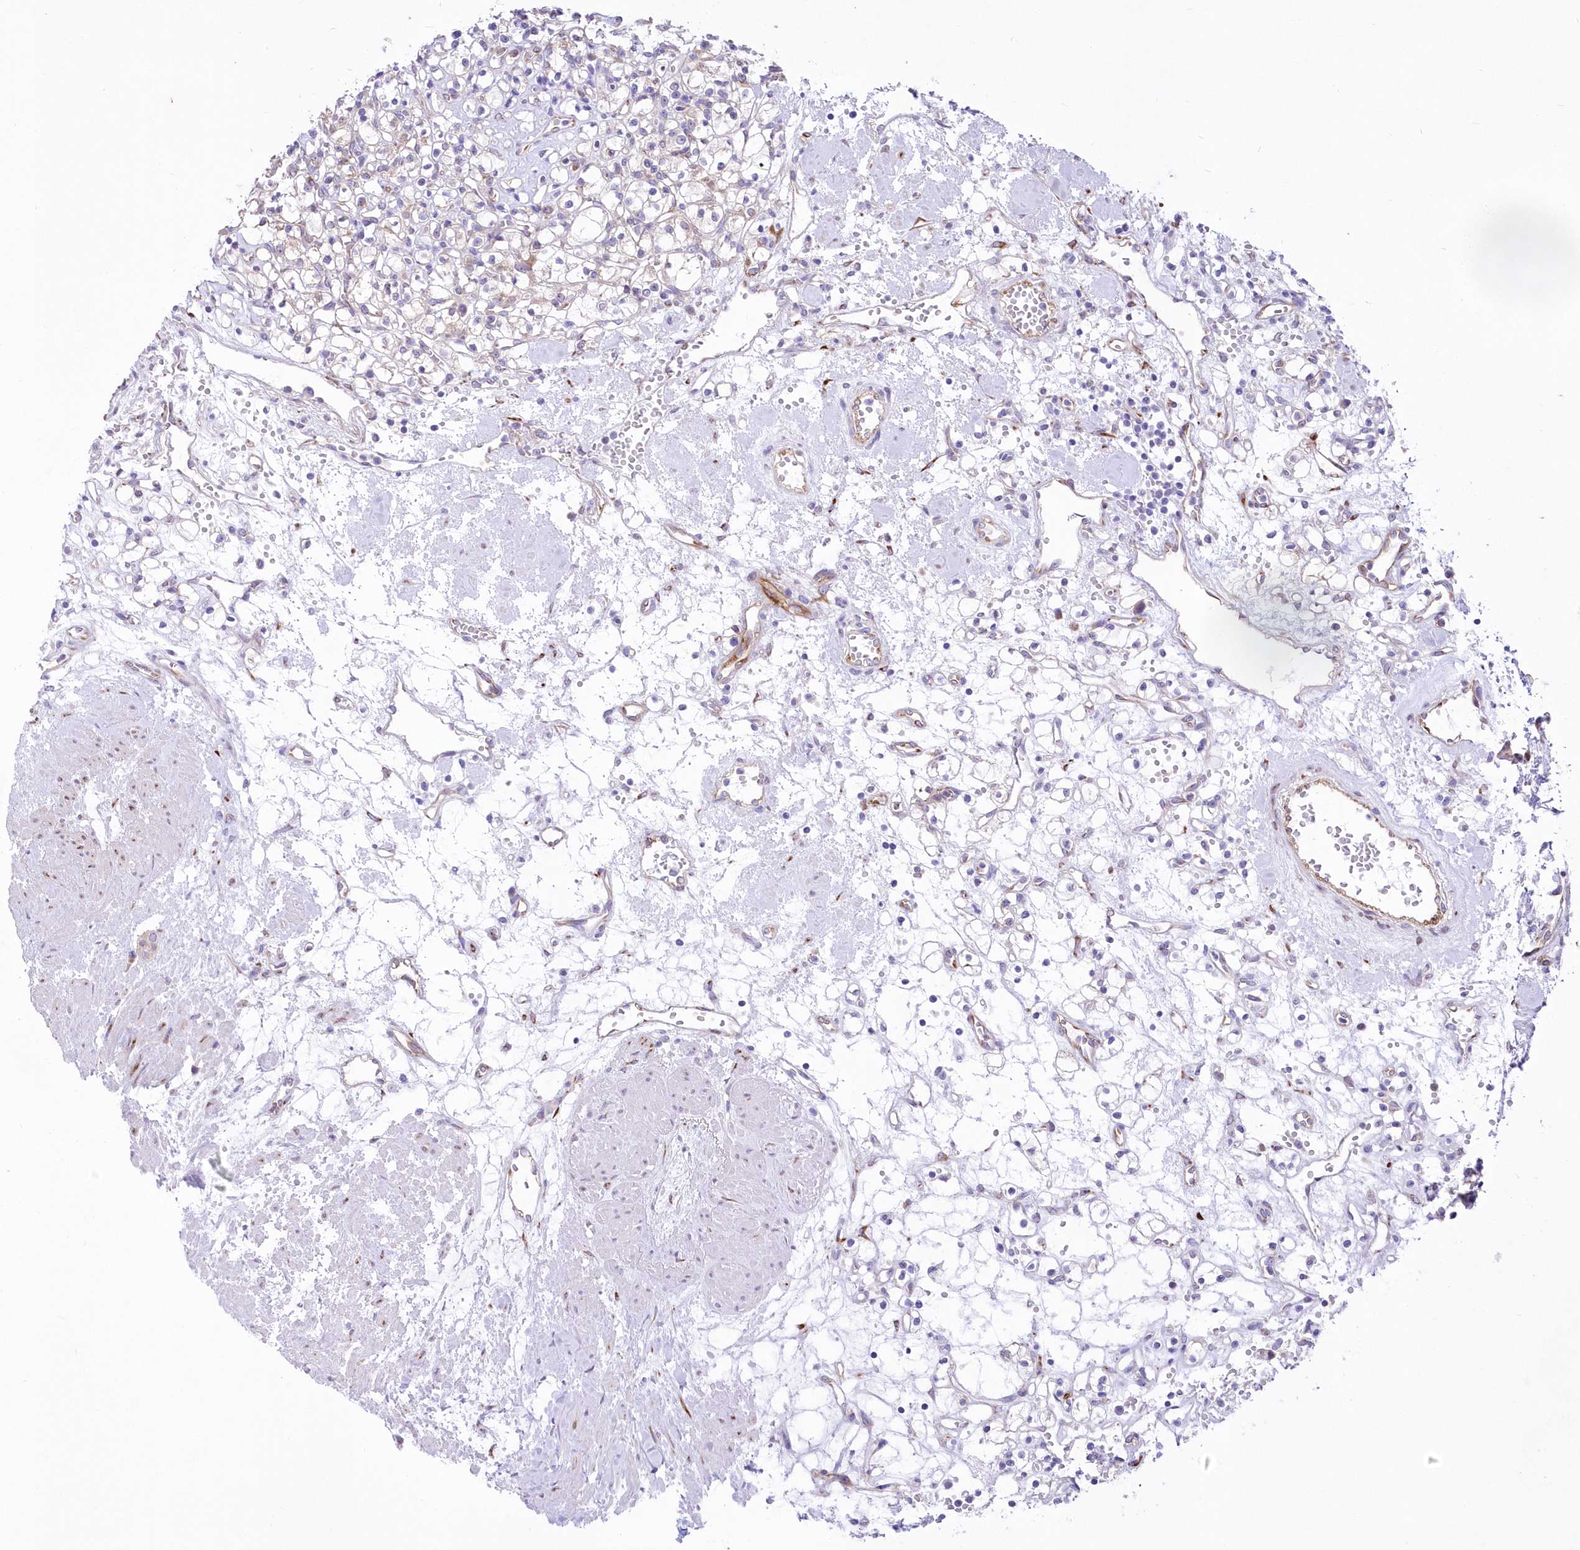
{"staining": {"intensity": "moderate", "quantity": "25%-75%", "location": "cytoplasmic/membranous"}, "tissue": "renal cancer", "cell_type": "Tumor cells", "image_type": "cancer", "snomed": [{"axis": "morphology", "description": "Adenocarcinoma, NOS"}, {"axis": "topography", "description": "Kidney"}], "caption": "The immunohistochemical stain highlights moderate cytoplasmic/membranous positivity in tumor cells of adenocarcinoma (renal) tissue. The protein of interest is stained brown, and the nuclei are stained in blue (DAB (3,3'-diaminobenzidine) IHC with brightfield microscopy, high magnification).", "gene": "YTHDC2", "patient": {"sex": "female", "age": 59}}